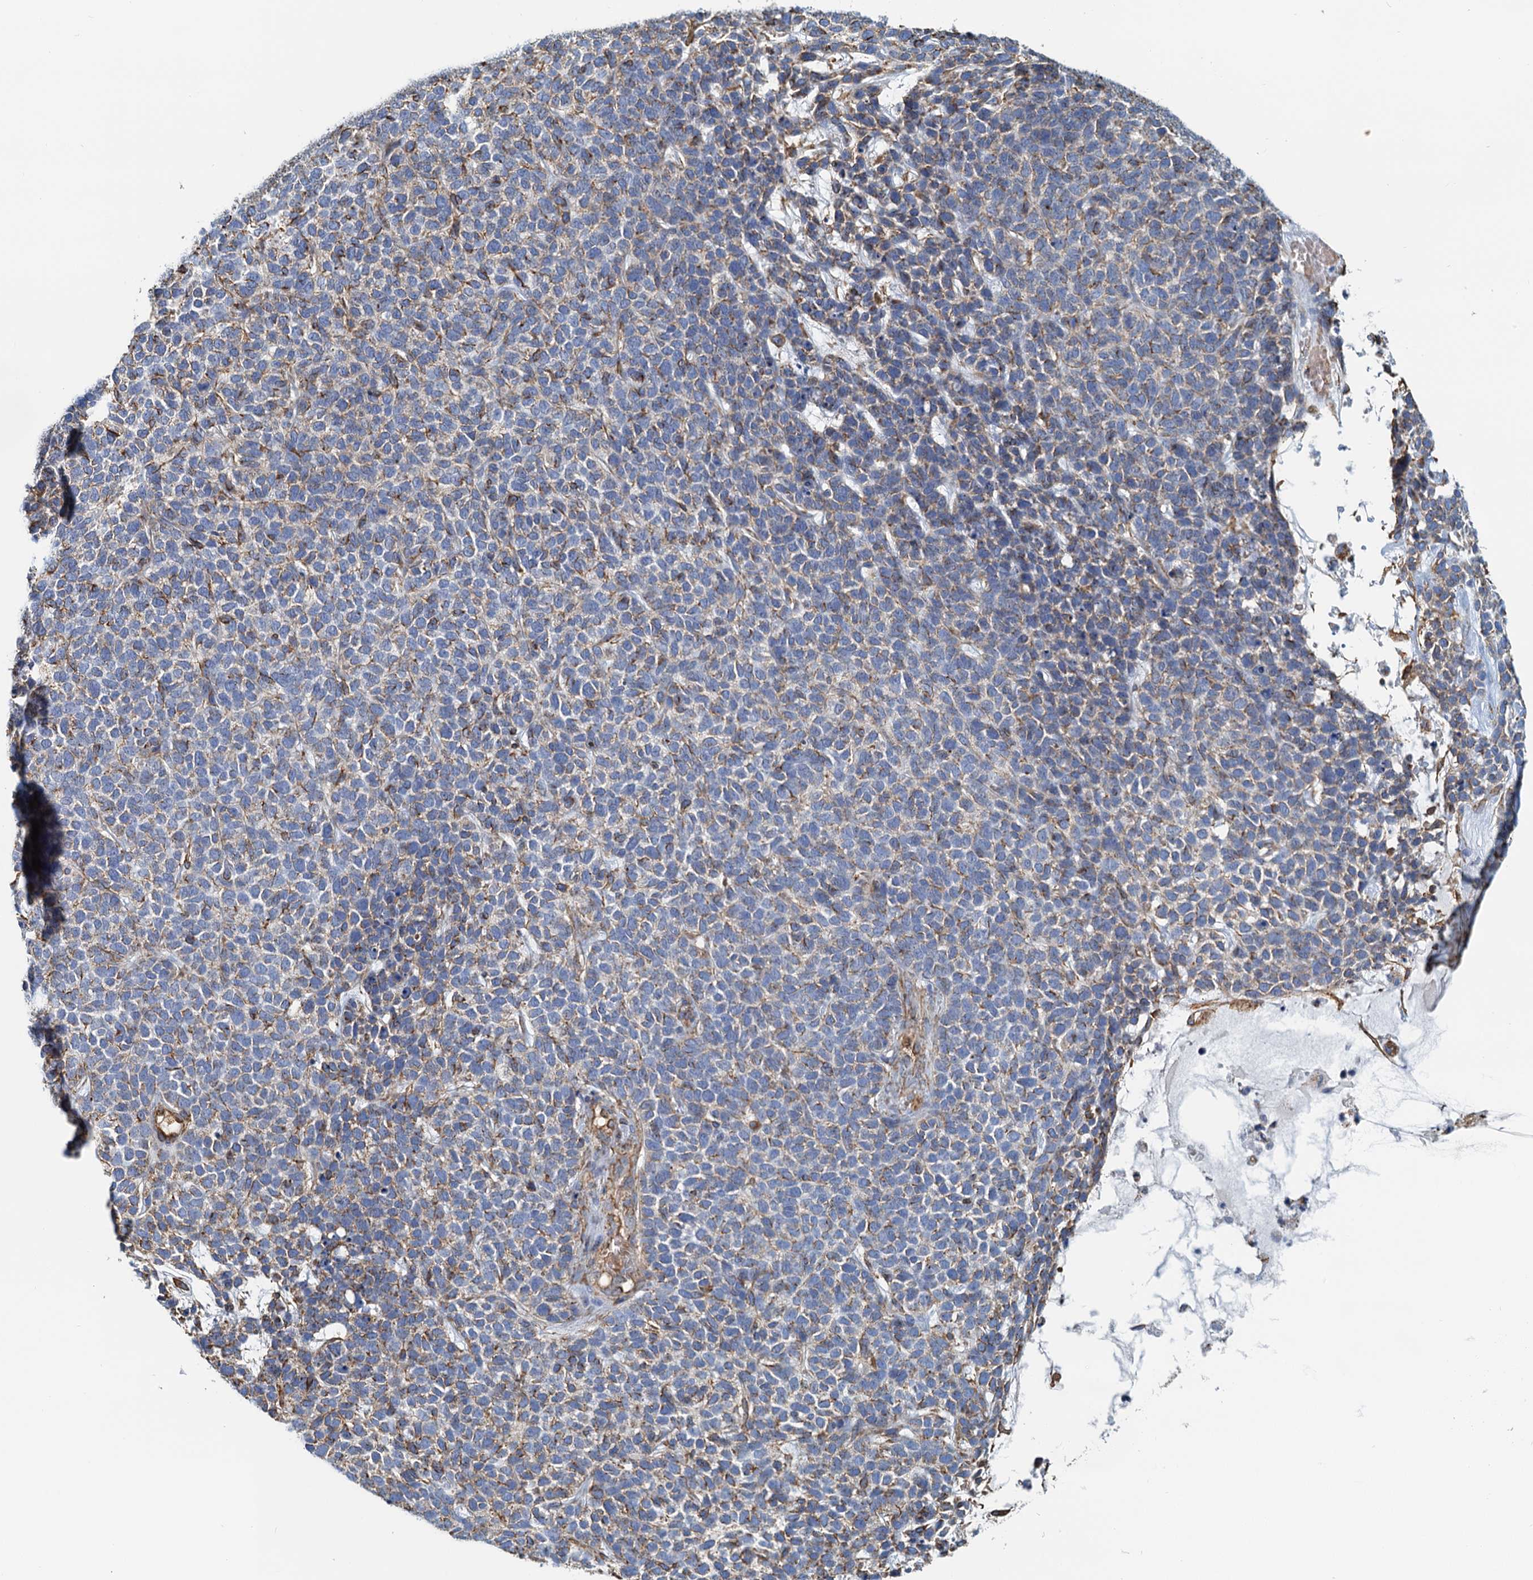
{"staining": {"intensity": "weak", "quantity": "25%-75%", "location": "cytoplasmic/membranous"}, "tissue": "skin cancer", "cell_type": "Tumor cells", "image_type": "cancer", "snomed": [{"axis": "morphology", "description": "Basal cell carcinoma"}, {"axis": "topography", "description": "Skin"}], "caption": "This image displays immunohistochemistry (IHC) staining of skin cancer, with low weak cytoplasmic/membranous positivity in about 25%-75% of tumor cells.", "gene": "DGKG", "patient": {"sex": "female", "age": 84}}